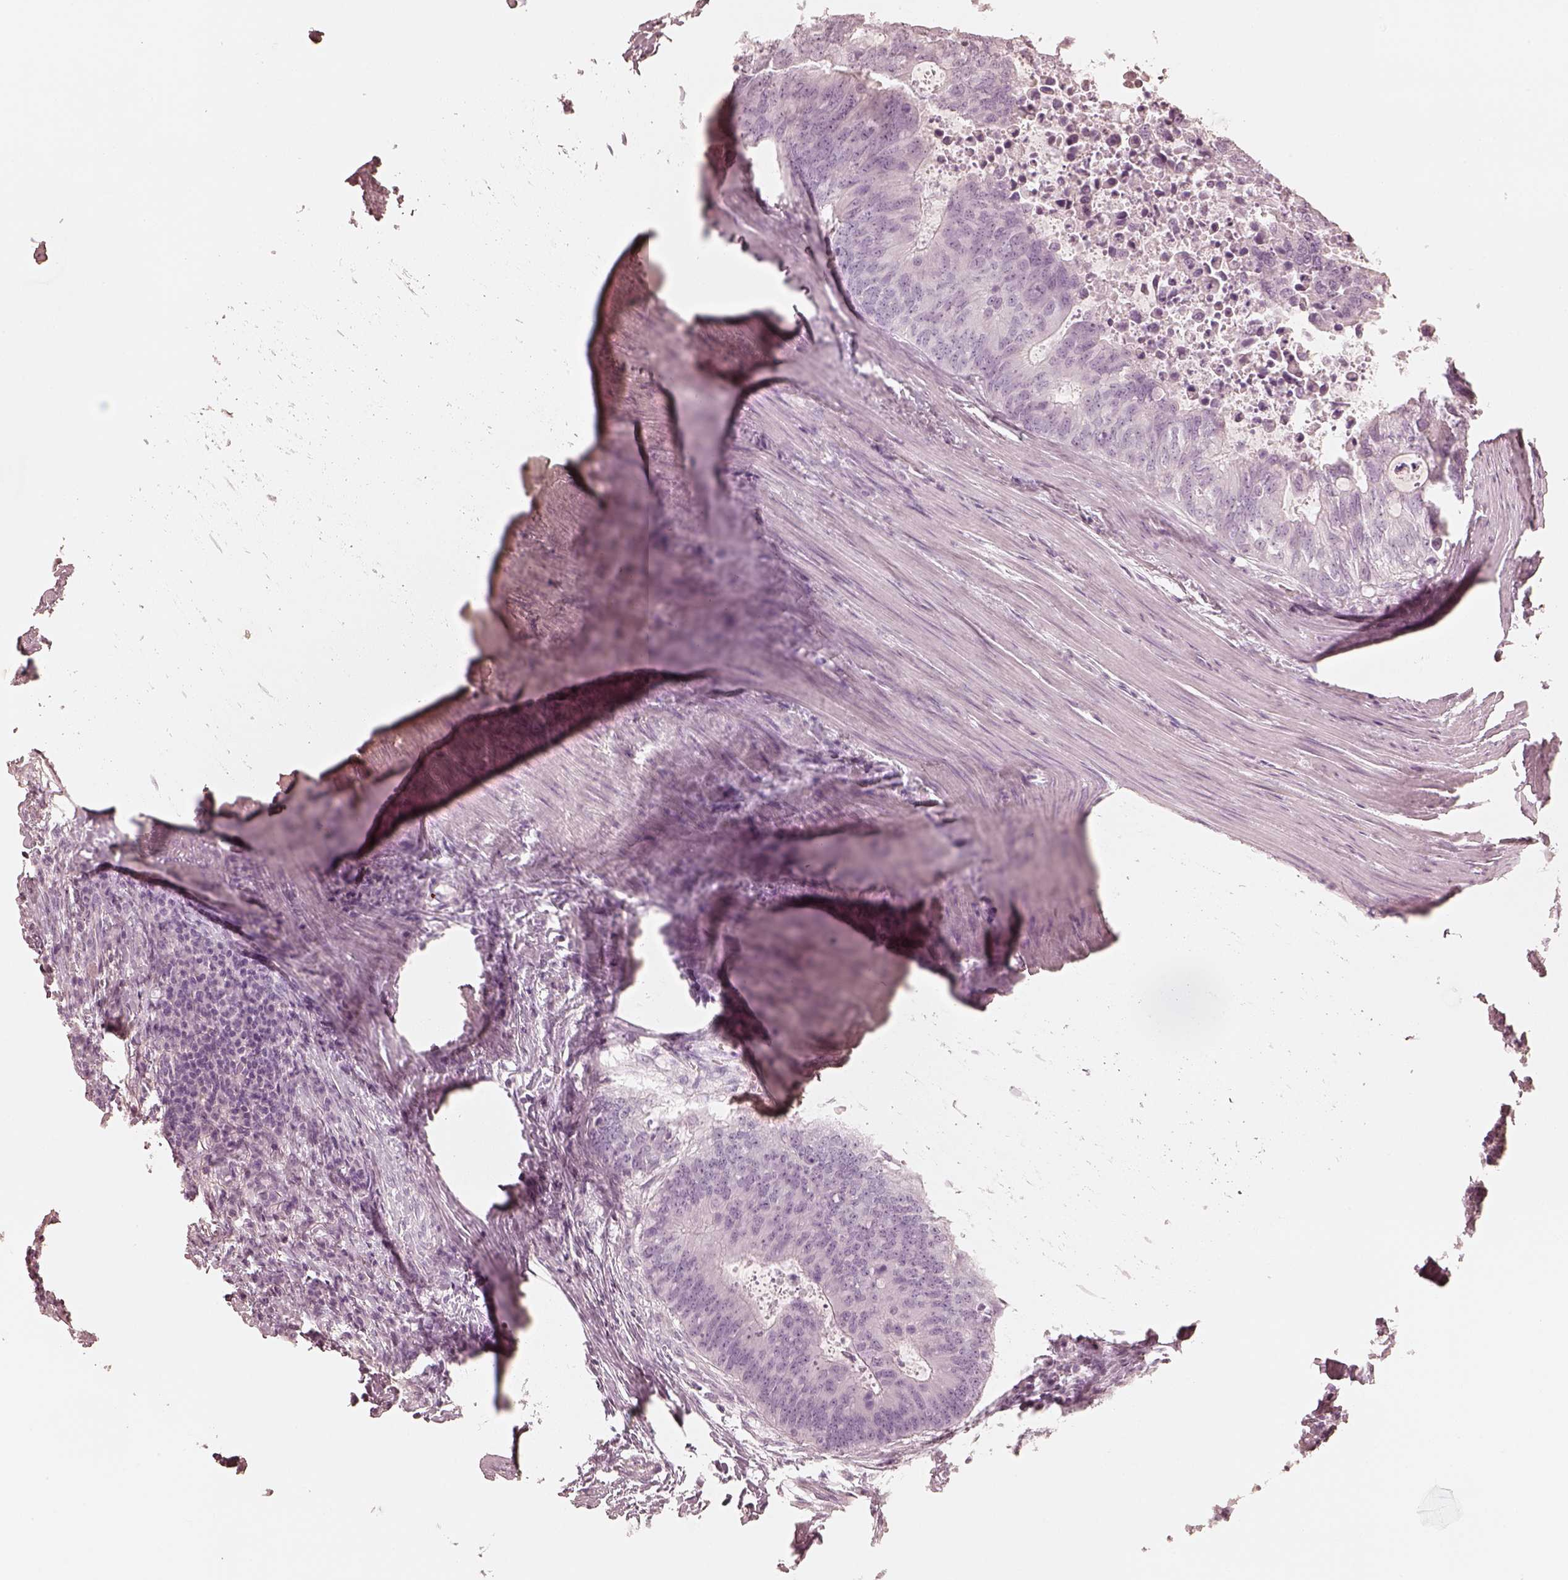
{"staining": {"intensity": "negative", "quantity": "none", "location": "none"}, "tissue": "colorectal cancer", "cell_type": "Tumor cells", "image_type": "cancer", "snomed": [{"axis": "morphology", "description": "Adenocarcinoma, NOS"}, {"axis": "topography", "description": "Colon"}], "caption": "Adenocarcinoma (colorectal) was stained to show a protein in brown. There is no significant positivity in tumor cells. Nuclei are stained in blue.", "gene": "KRT82", "patient": {"sex": "male", "age": 67}}